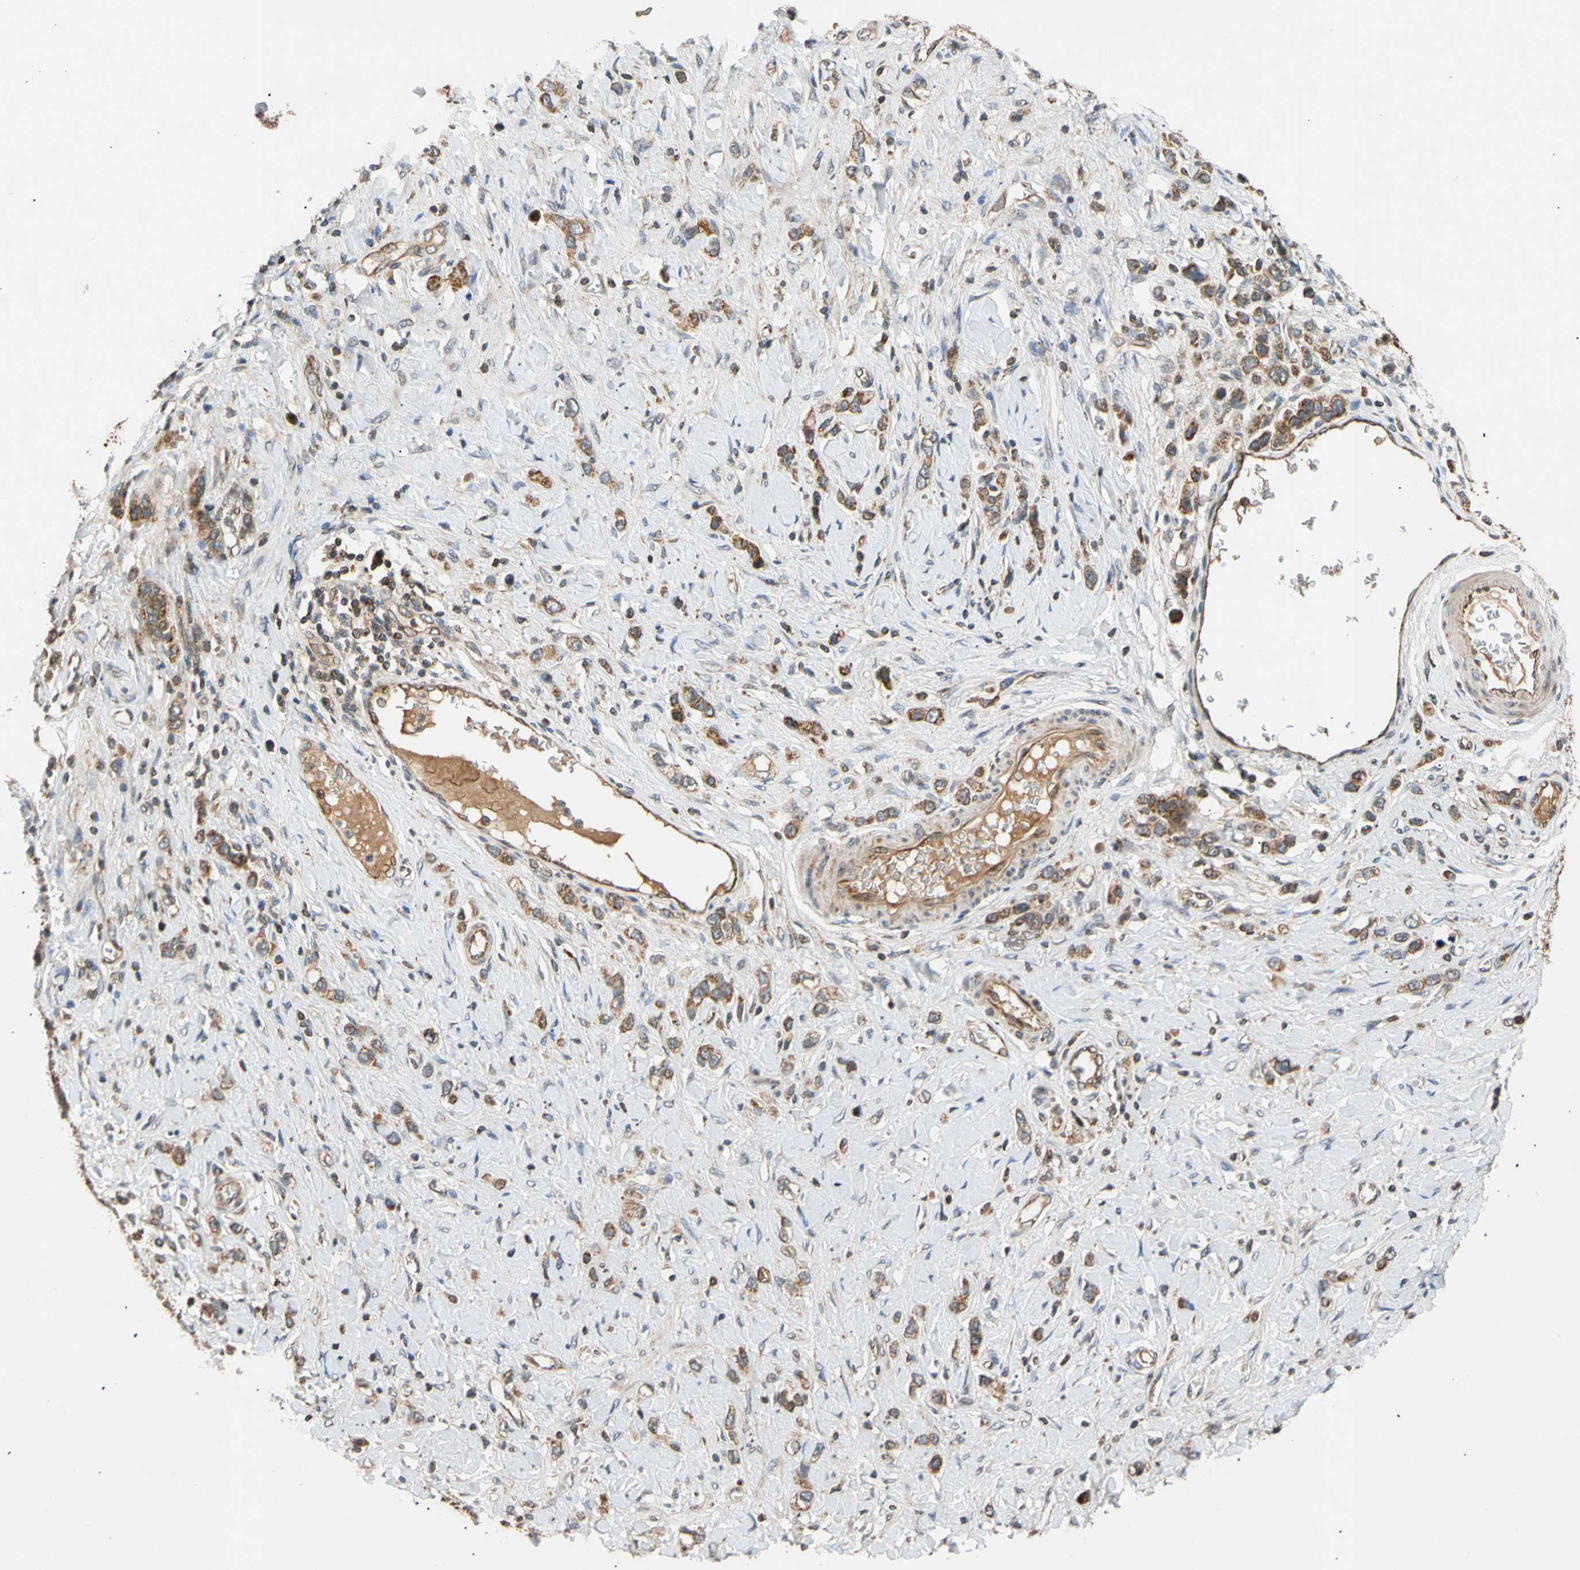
{"staining": {"intensity": "moderate", "quantity": ">75%", "location": "cytoplasmic/membranous"}, "tissue": "stomach cancer", "cell_type": "Tumor cells", "image_type": "cancer", "snomed": [{"axis": "morphology", "description": "Normal tissue, NOS"}, {"axis": "morphology", "description": "Adenocarcinoma, NOS"}, {"axis": "topography", "description": "Stomach, upper"}, {"axis": "topography", "description": "Stomach"}], "caption": "Moderate cytoplasmic/membranous staining is present in approximately >75% of tumor cells in stomach cancer.", "gene": "MRPS22", "patient": {"sex": "female", "age": 65}}